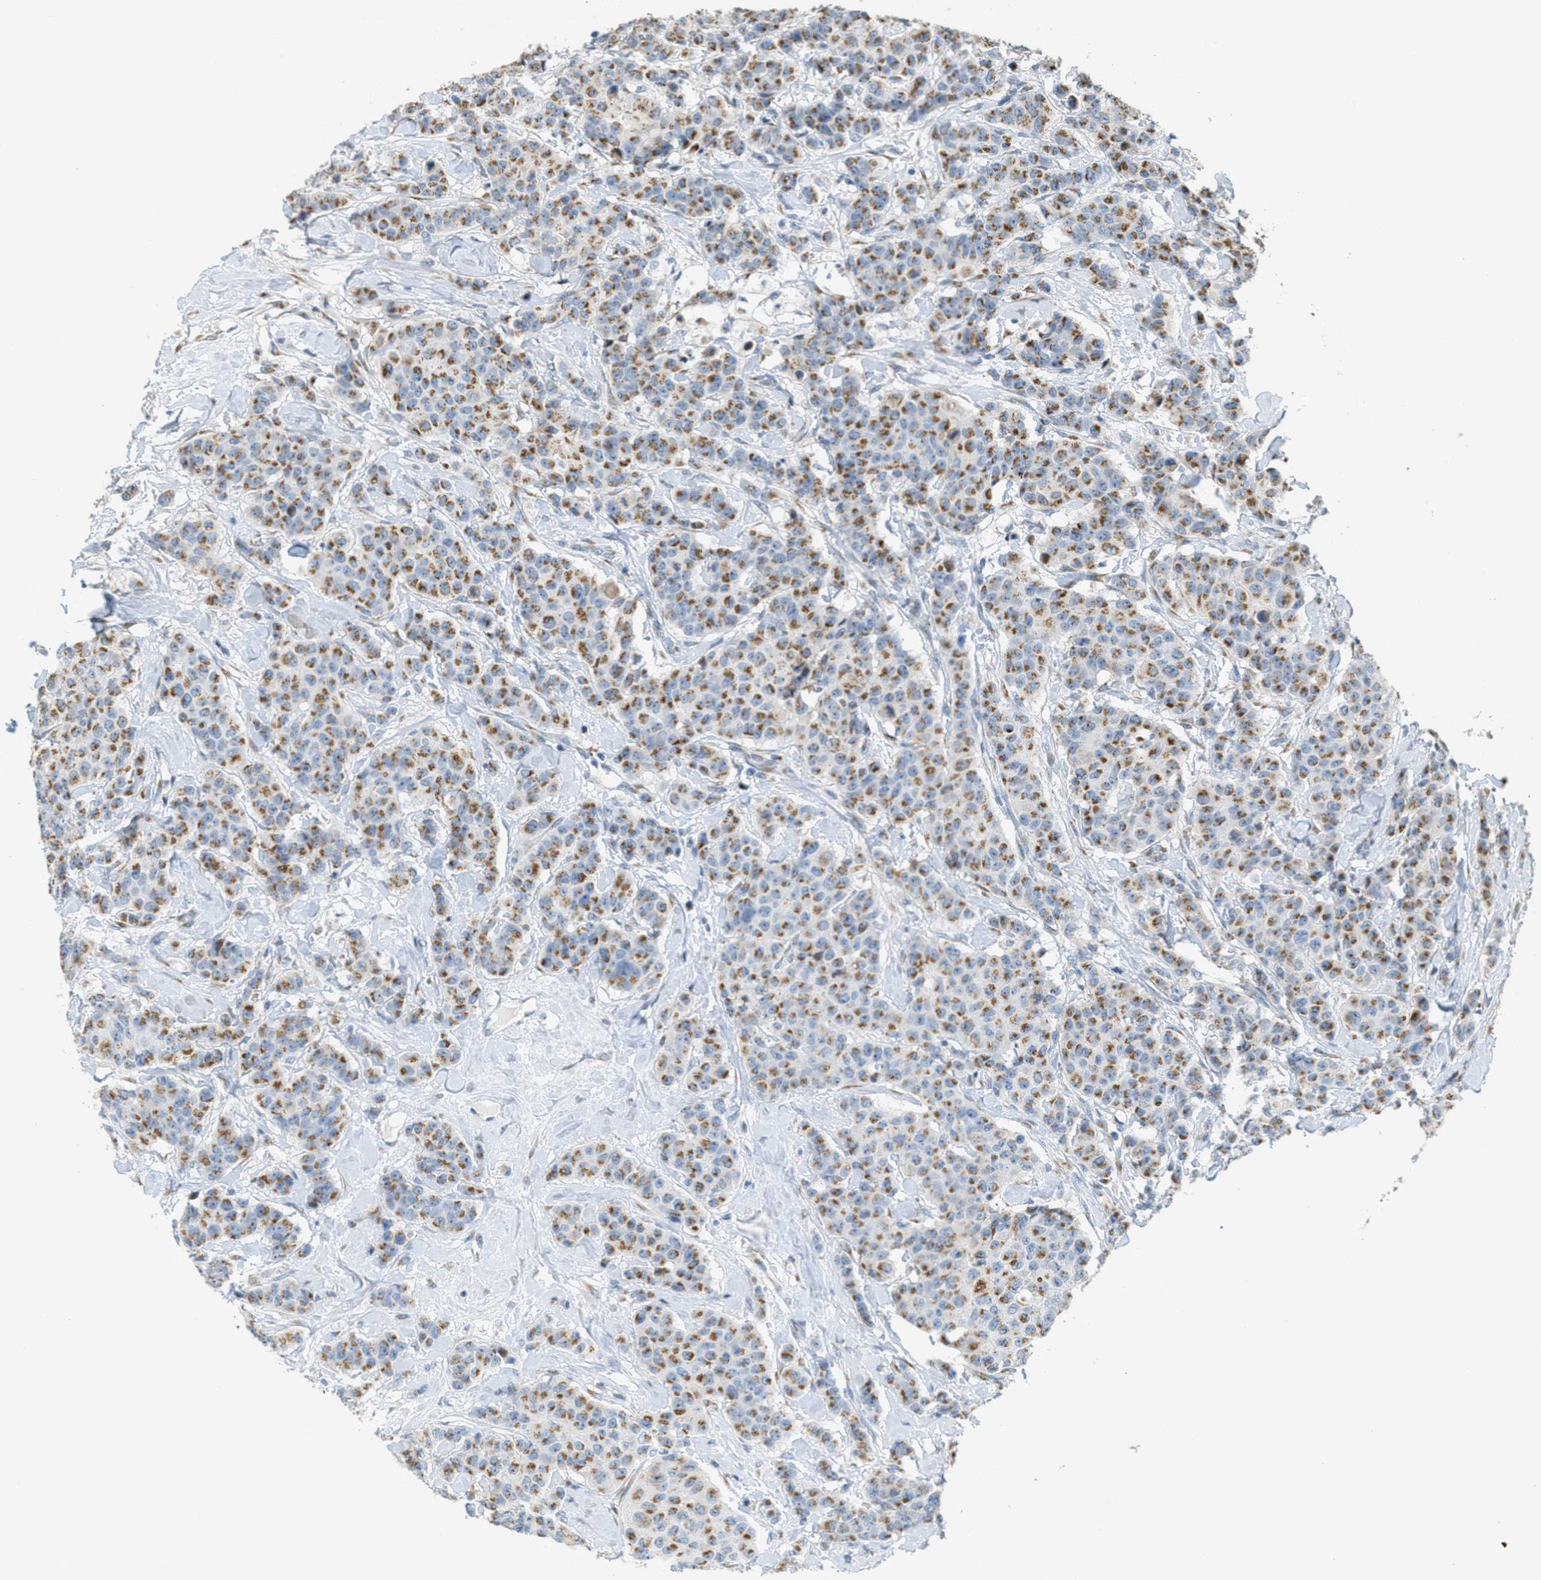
{"staining": {"intensity": "moderate", "quantity": ">75%", "location": "cytoplasmic/membranous"}, "tissue": "breast cancer", "cell_type": "Tumor cells", "image_type": "cancer", "snomed": [{"axis": "morphology", "description": "Normal tissue, NOS"}, {"axis": "morphology", "description": "Duct carcinoma"}, {"axis": "topography", "description": "Breast"}], "caption": "Immunohistochemical staining of breast invasive ductal carcinoma exhibits medium levels of moderate cytoplasmic/membranous protein positivity in about >75% of tumor cells. Nuclei are stained in blue.", "gene": "ZFPL1", "patient": {"sex": "female", "age": 40}}